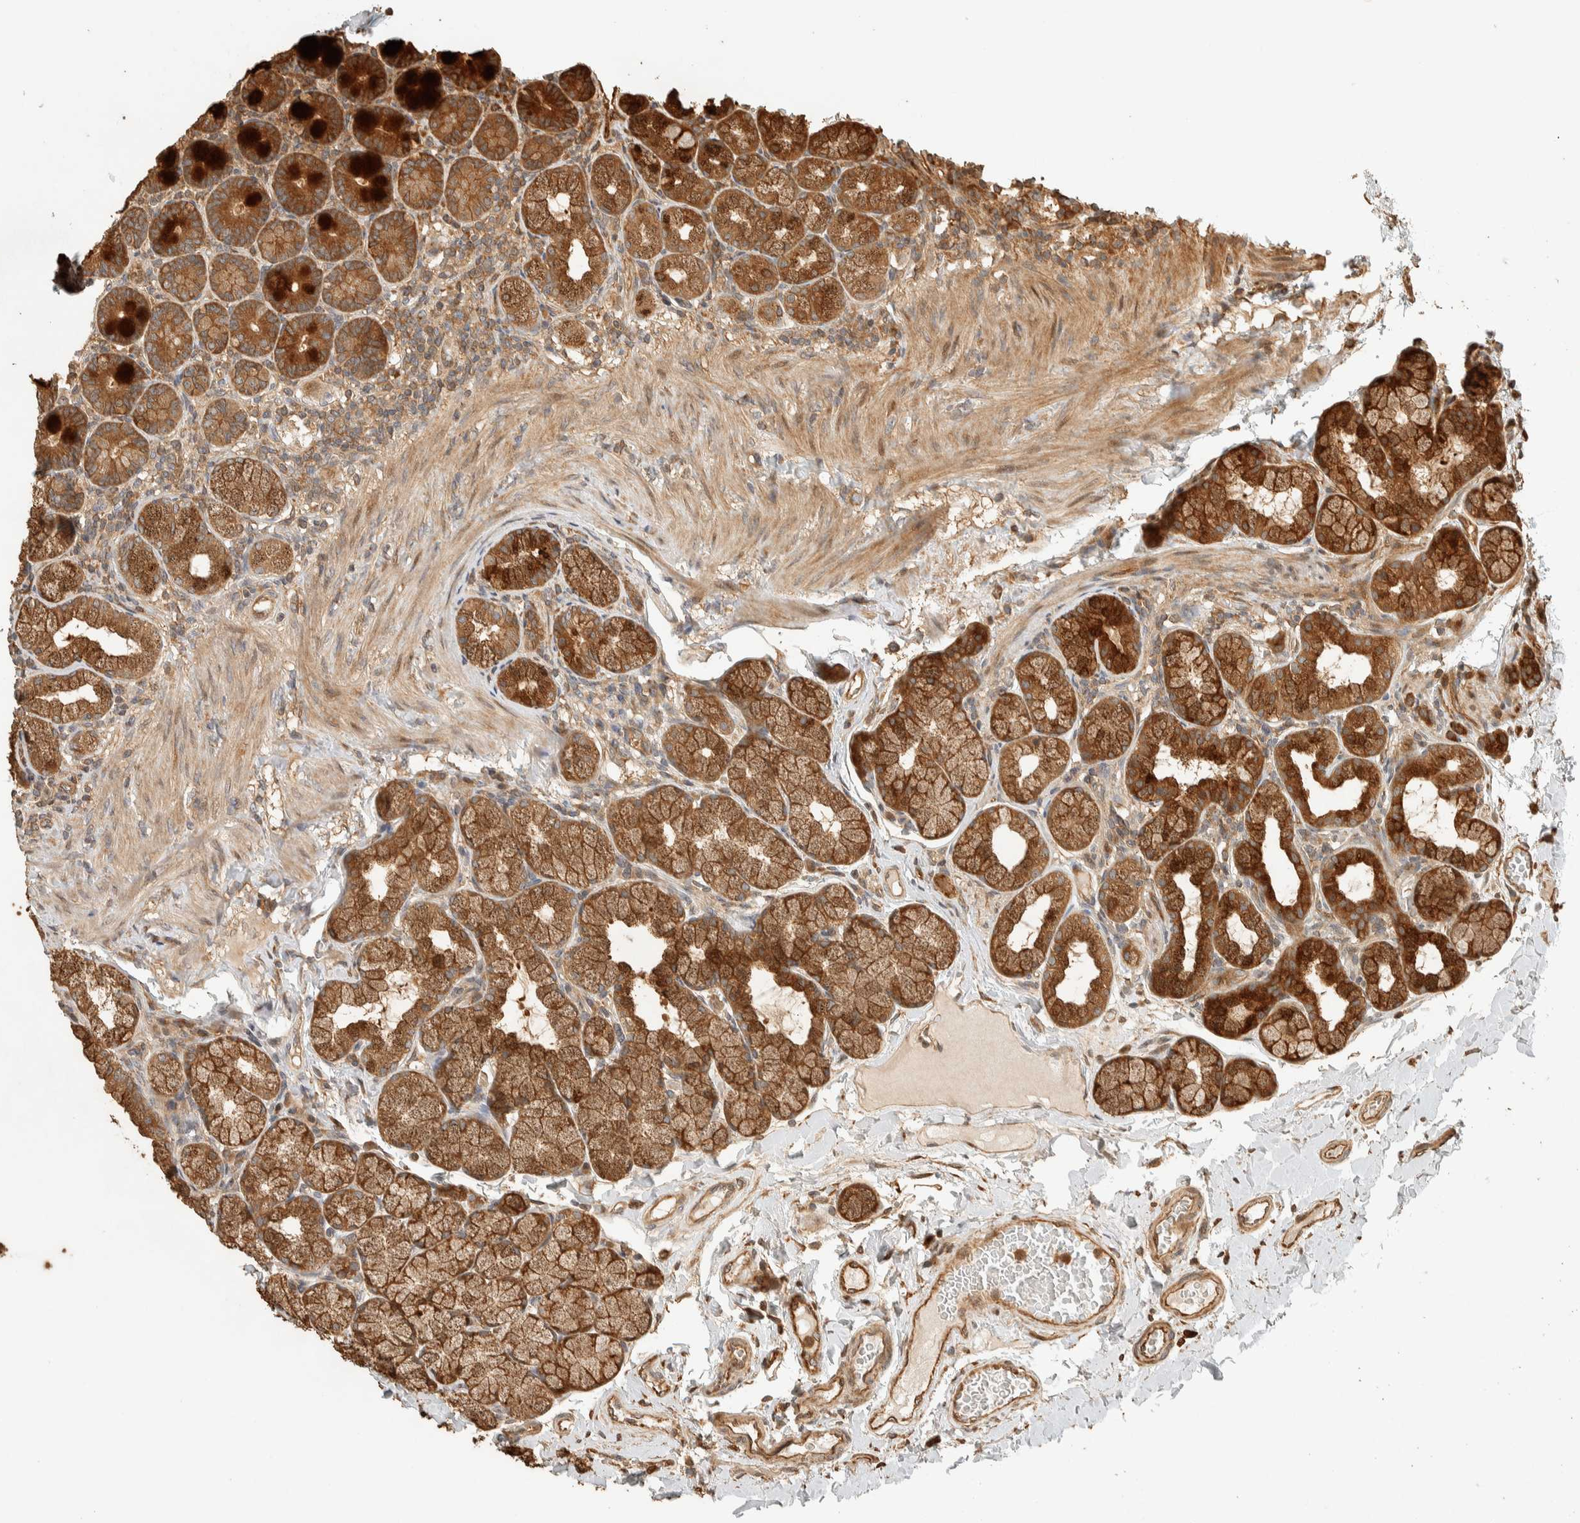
{"staining": {"intensity": "strong", "quantity": ">75%", "location": "cytoplasmic/membranous"}, "tissue": "duodenum", "cell_type": "Glandular cells", "image_type": "normal", "snomed": [{"axis": "morphology", "description": "Normal tissue, NOS"}, {"axis": "topography", "description": "Duodenum"}], "caption": "Glandular cells show strong cytoplasmic/membranous staining in approximately >75% of cells in normal duodenum. (DAB IHC with brightfield microscopy, high magnification).", "gene": "EXOC7", "patient": {"sex": "male", "age": 50}}